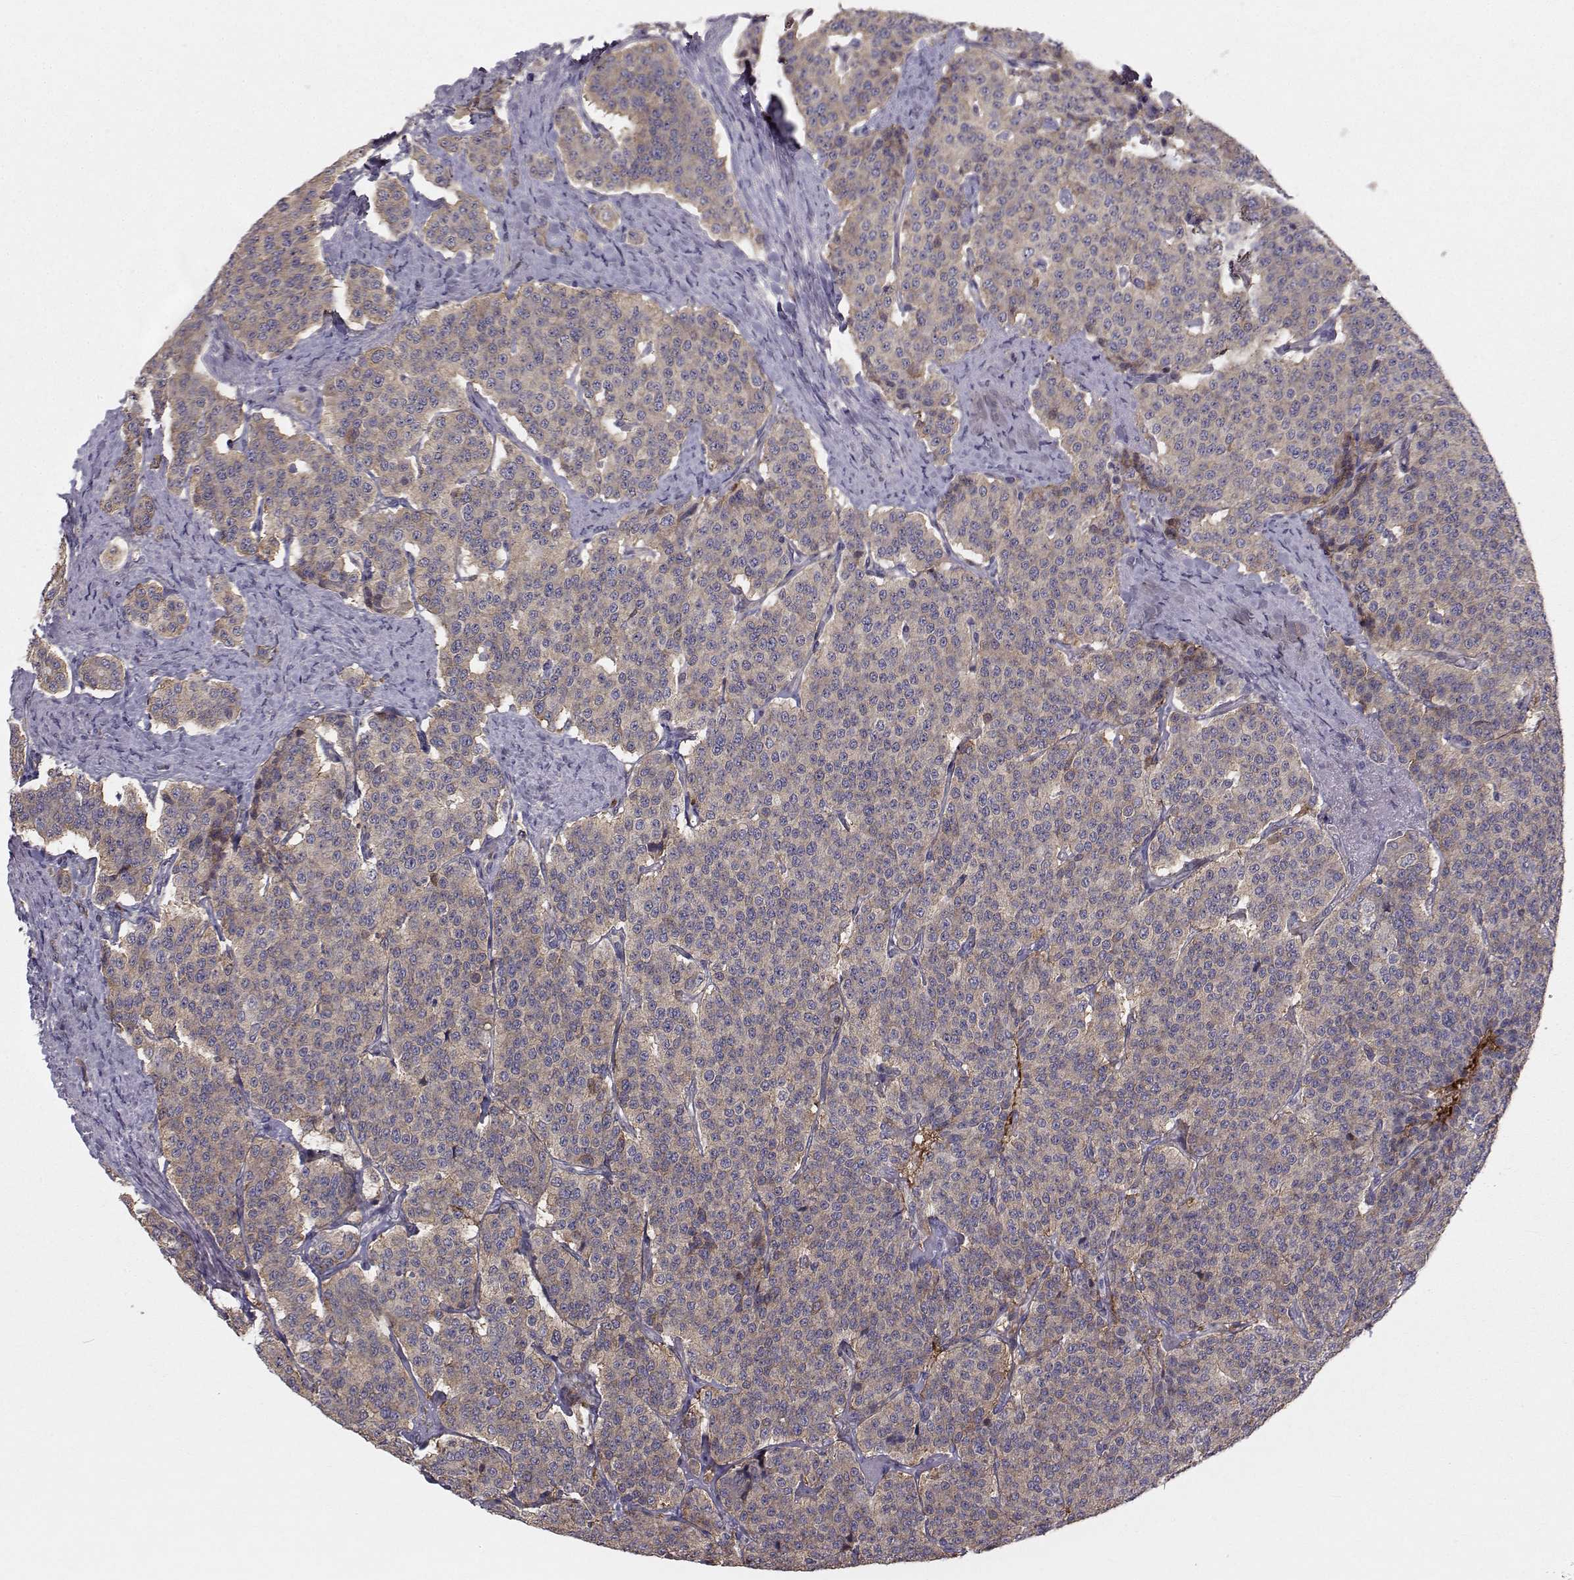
{"staining": {"intensity": "weak", "quantity": ">75%", "location": "cytoplasmic/membranous"}, "tissue": "carcinoid", "cell_type": "Tumor cells", "image_type": "cancer", "snomed": [{"axis": "morphology", "description": "Carcinoid, malignant, NOS"}, {"axis": "topography", "description": "Small intestine"}], "caption": "Human malignant carcinoid stained with a protein marker demonstrates weak staining in tumor cells.", "gene": "HSP90AB1", "patient": {"sex": "female", "age": 58}}